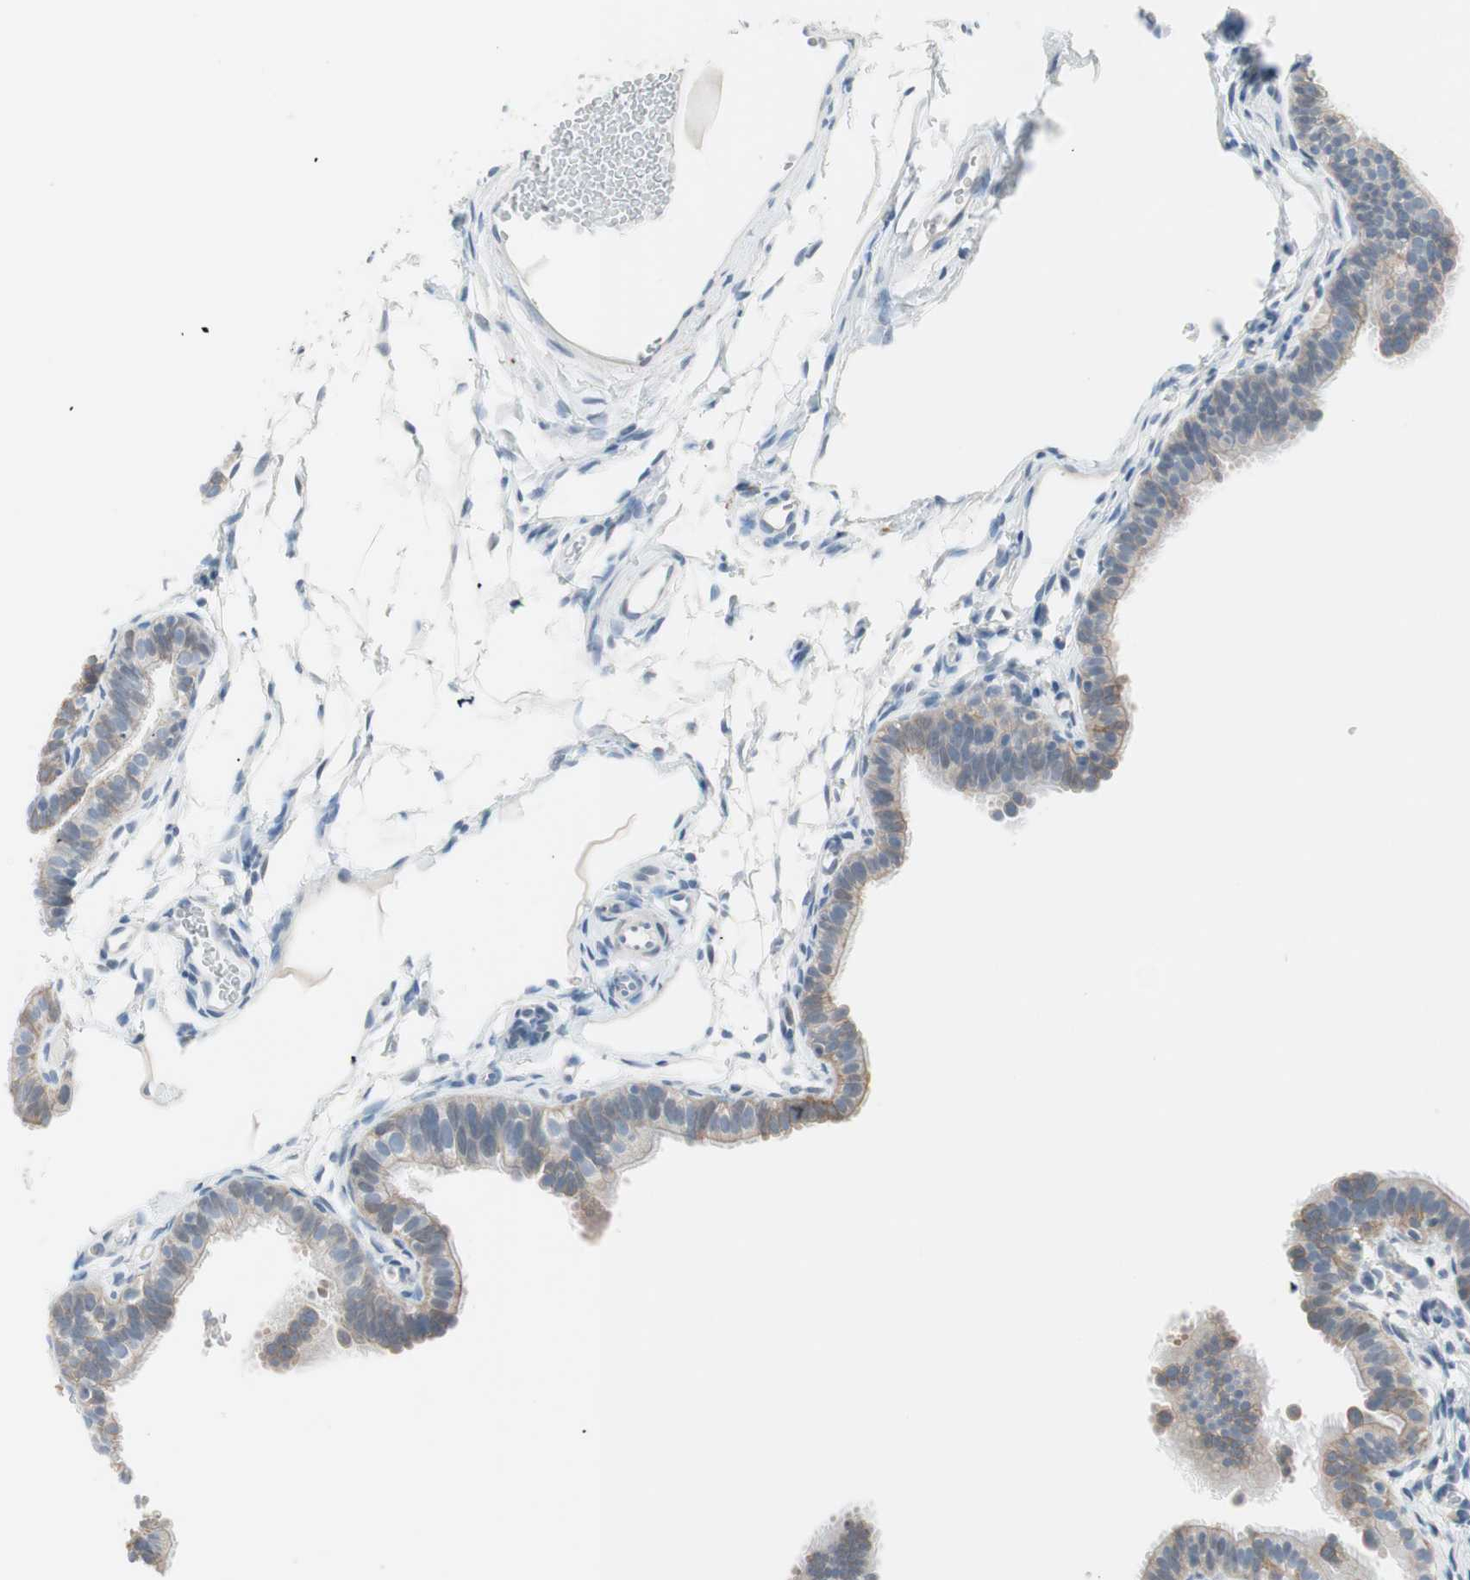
{"staining": {"intensity": "weak", "quantity": ">75%", "location": "cytoplasmic/membranous"}, "tissue": "fallopian tube", "cell_type": "Glandular cells", "image_type": "normal", "snomed": [{"axis": "morphology", "description": "Normal tissue, NOS"}, {"axis": "topography", "description": "Fallopian tube"}, {"axis": "topography", "description": "Placenta"}], "caption": "This micrograph exhibits IHC staining of normal fallopian tube, with low weak cytoplasmic/membranous expression in approximately >75% of glandular cells.", "gene": "GNAO1", "patient": {"sex": "female", "age": 34}}